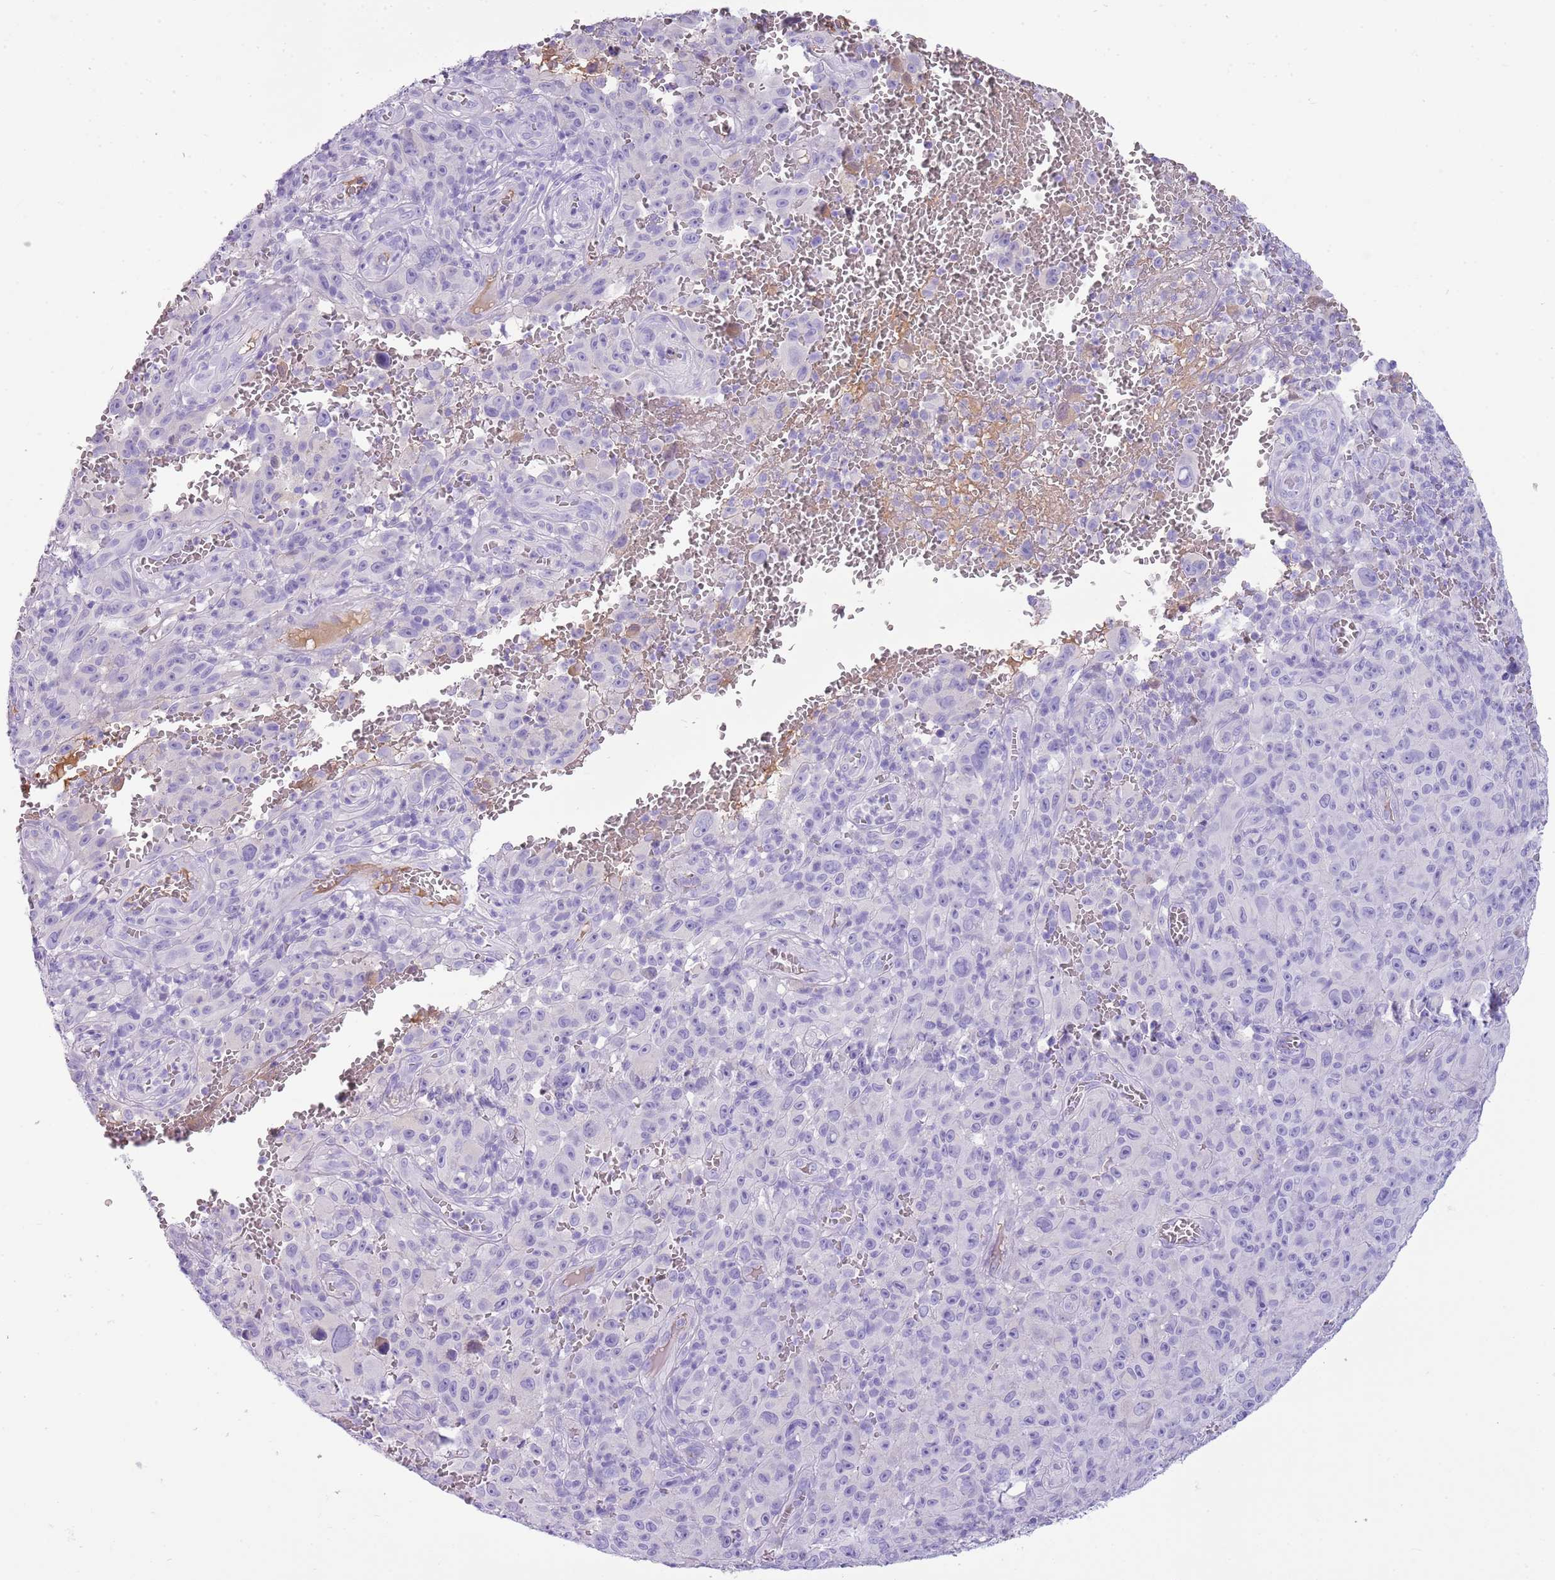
{"staining": {"intensity": "negative", "quantity": "none", "location": "none"}, "tissue": "melanoma", "cell_type": "Tumor cells", "image_type": "cancer", "snomed": [{"axis": "morphology", "description": "Malignant melanoma, NOS"}, {"axis": "topography", "description": "Skin"}], "caption": "DAB immunohistochemical staining of human malignant melanoma demonstrates no significant expression in tumor cells.", "gene": "IGKV3D-11", "patient": {"sex": "female", "age": 82}}